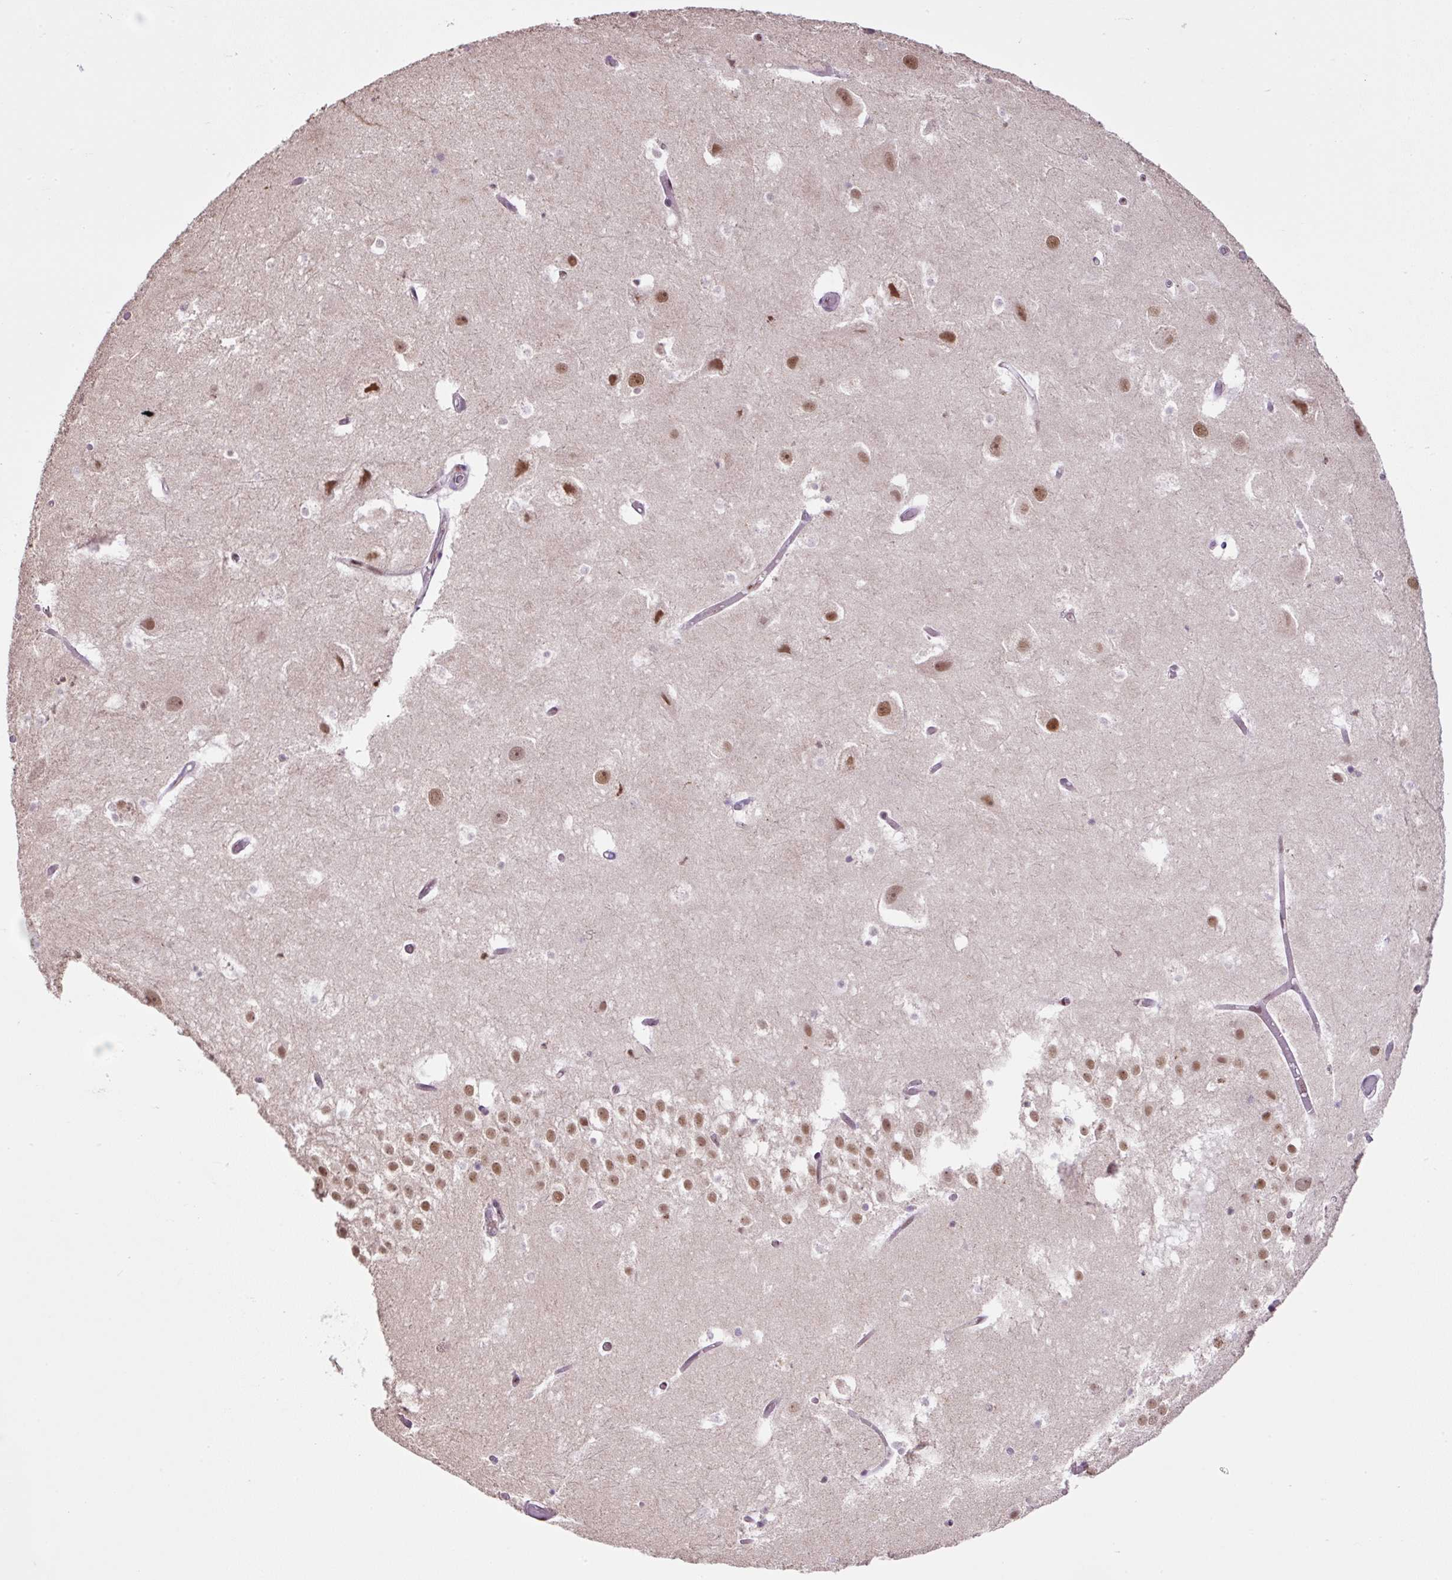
{"staining": {"intensity": "negative", "quantity": "none", "location": "none"}, "tissue": "hippocampus", "cell_type": "Glial cells", "image_type": "normal", "snomed": [{"axis": "morphology", "description": "Normal tissue, NOS"}, {"axis": "topography", "description": "Hippocampus"}], "caption": "IHC of benign human hippocampus exhibits no expression in glial cells.", "gene": "TAF1A", "patient": {"sex": "female", "age": 52}}